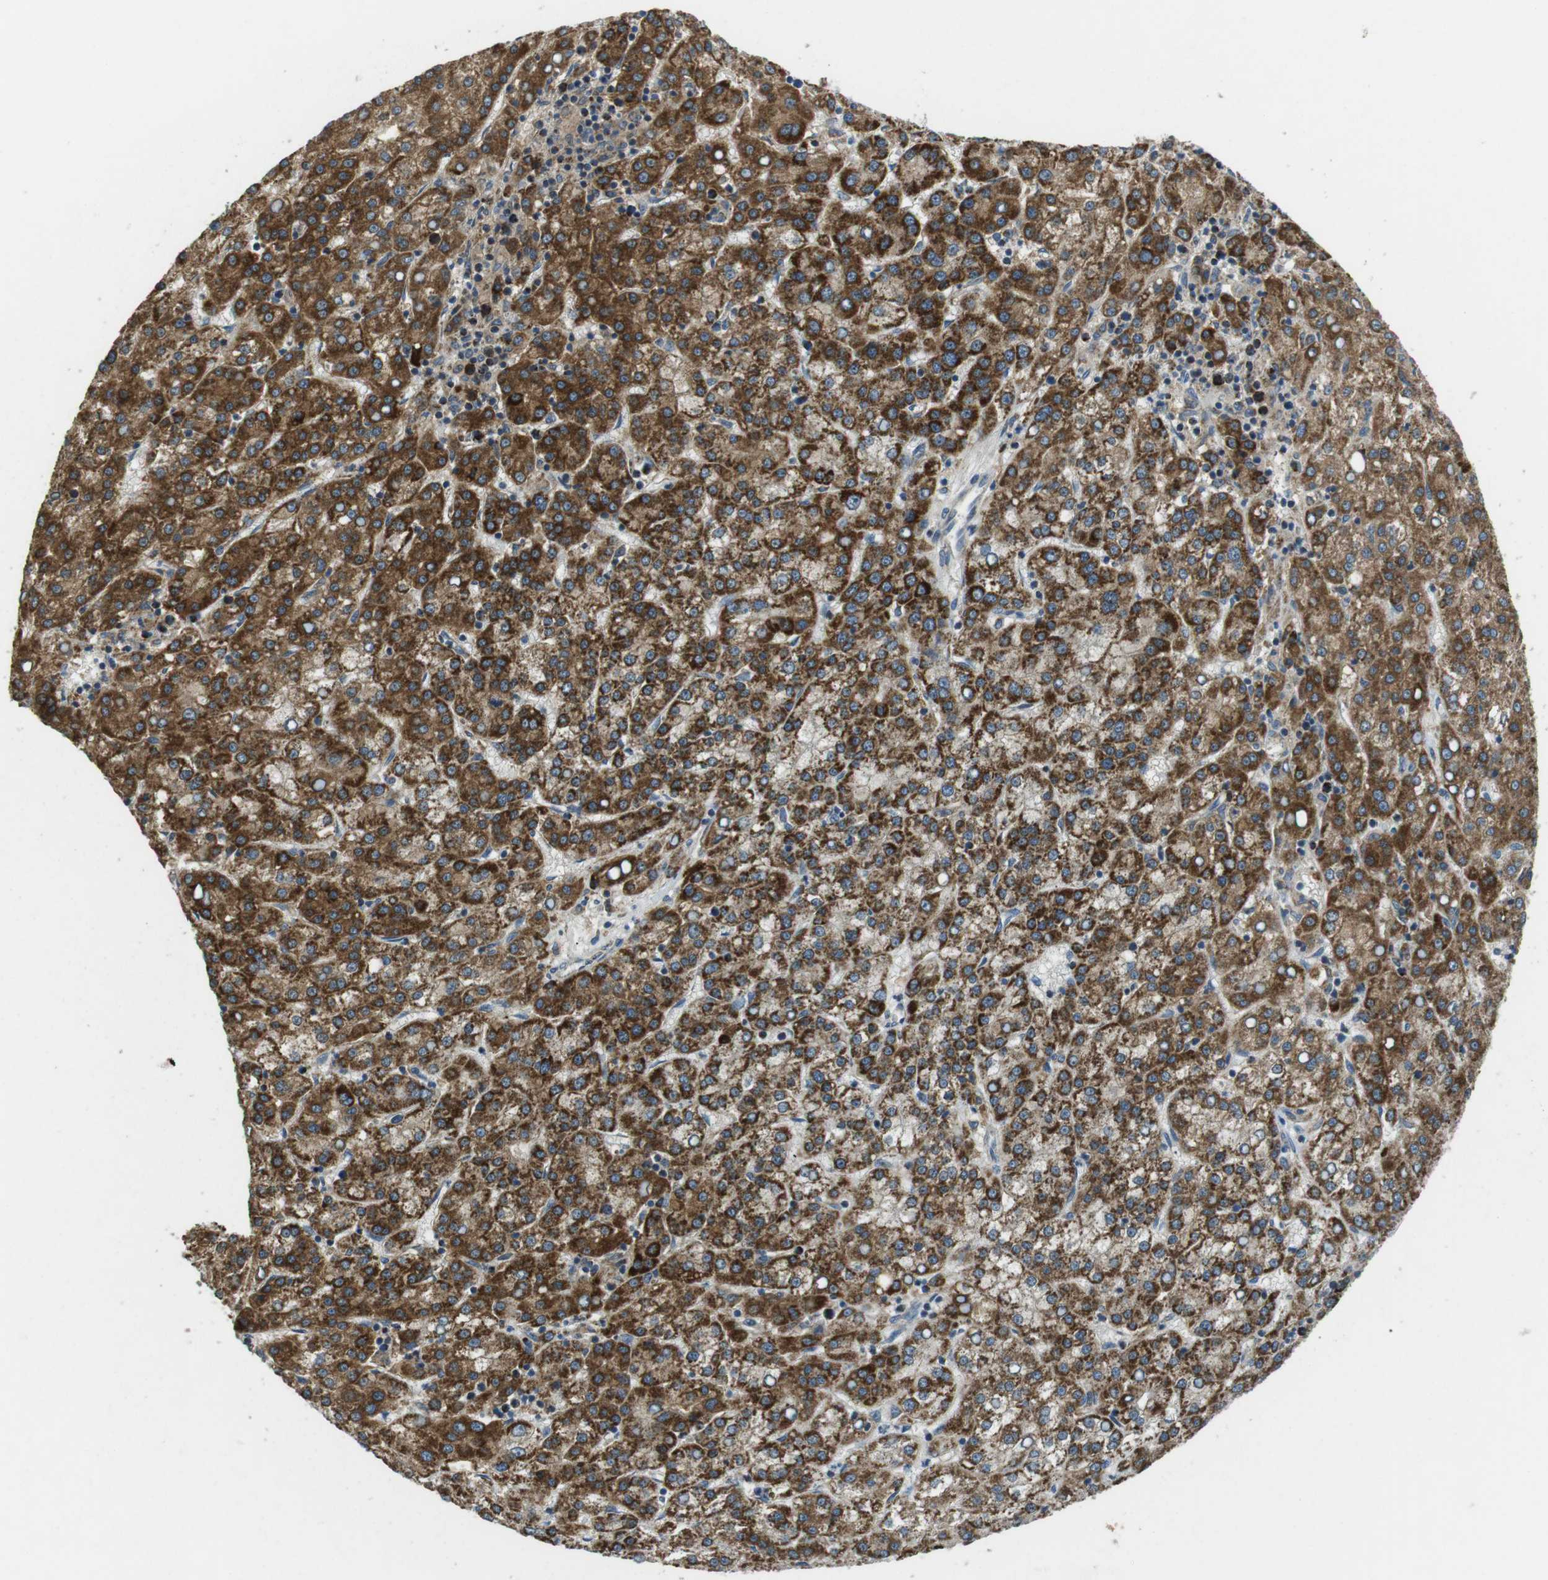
{"staining": {"intensity": "strong", "quantity": ">75%", "location": "cytoplasmic/membranous"}, "tissue": "liver cancer", "cell_type": "Tumor cells", "image_type": "cancer", "snomed": [{"axis": "morphology", "description": "Carcinoma, Hepatocellular, NOS"}, {"axis": "topography", "description": "Liver"}], "caption": "Immunohistochemical staining of liver cancer (hepatocellular carcinoma) displays strong cytoplasmic/membranous protein staining in about >75% of tumor cells.", "gene": "BACE1", "patient": {"sex": "female", "age": 58}}